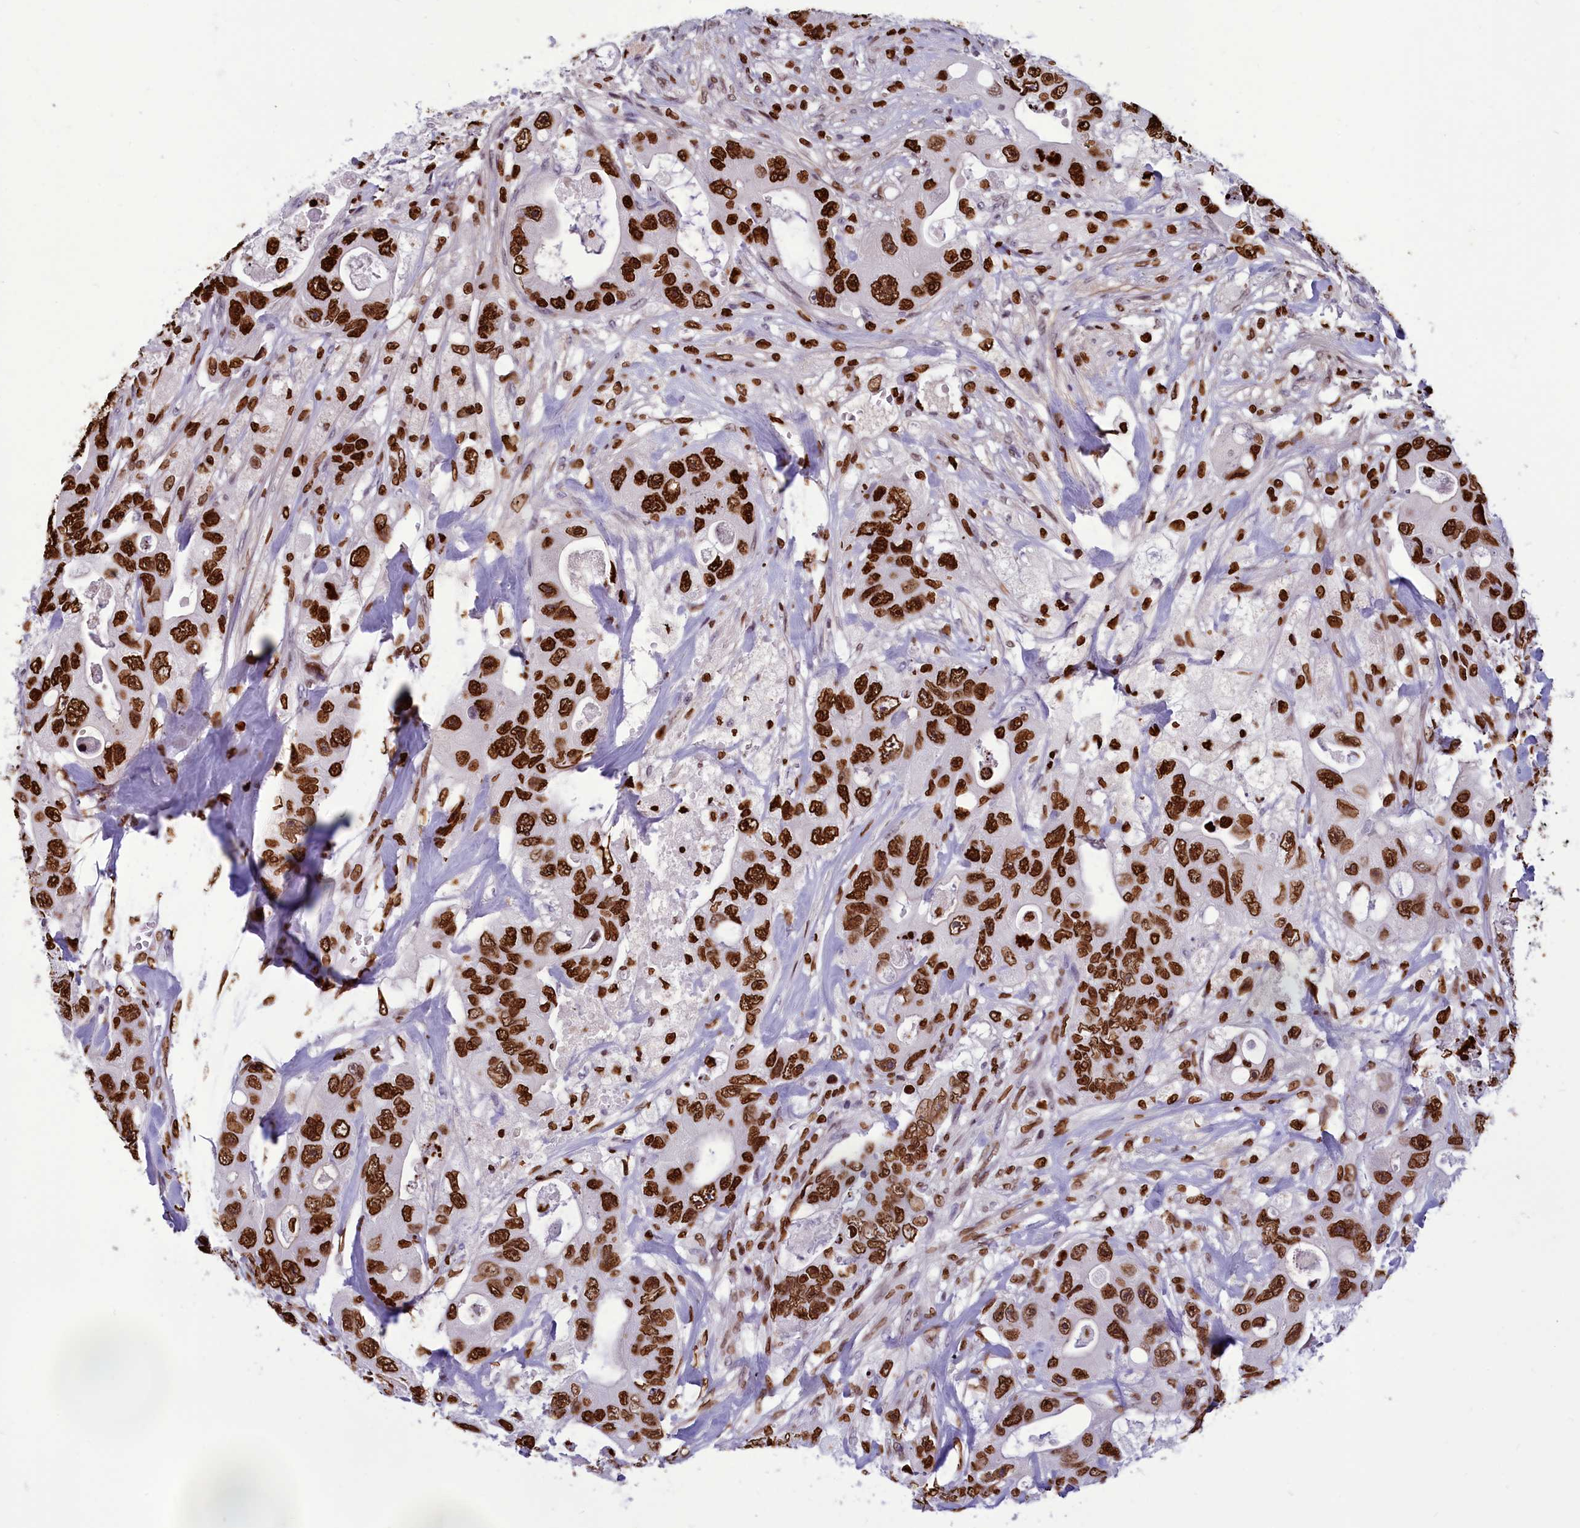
{"staining": {"intensity": "strong", "quantity": ">75%", "location": "nuclear"}, "tissue": "colorectal cancer", "cell_type": "Tumor cells", "image_type": "cancer", "snomed": [{"axis": "morphology", "description": "Adenocarcinoma, NOS"}, {"axis": "topography", "description": "Colon"}], "caption": "There is high levels of strong nuclear positivity in tumor cells of colorectal cancer, as demonstrated by immunohistochemical staining (brown color).", "gene": "AKAP17A", "patient": {"sex": "female", "age": 46}}